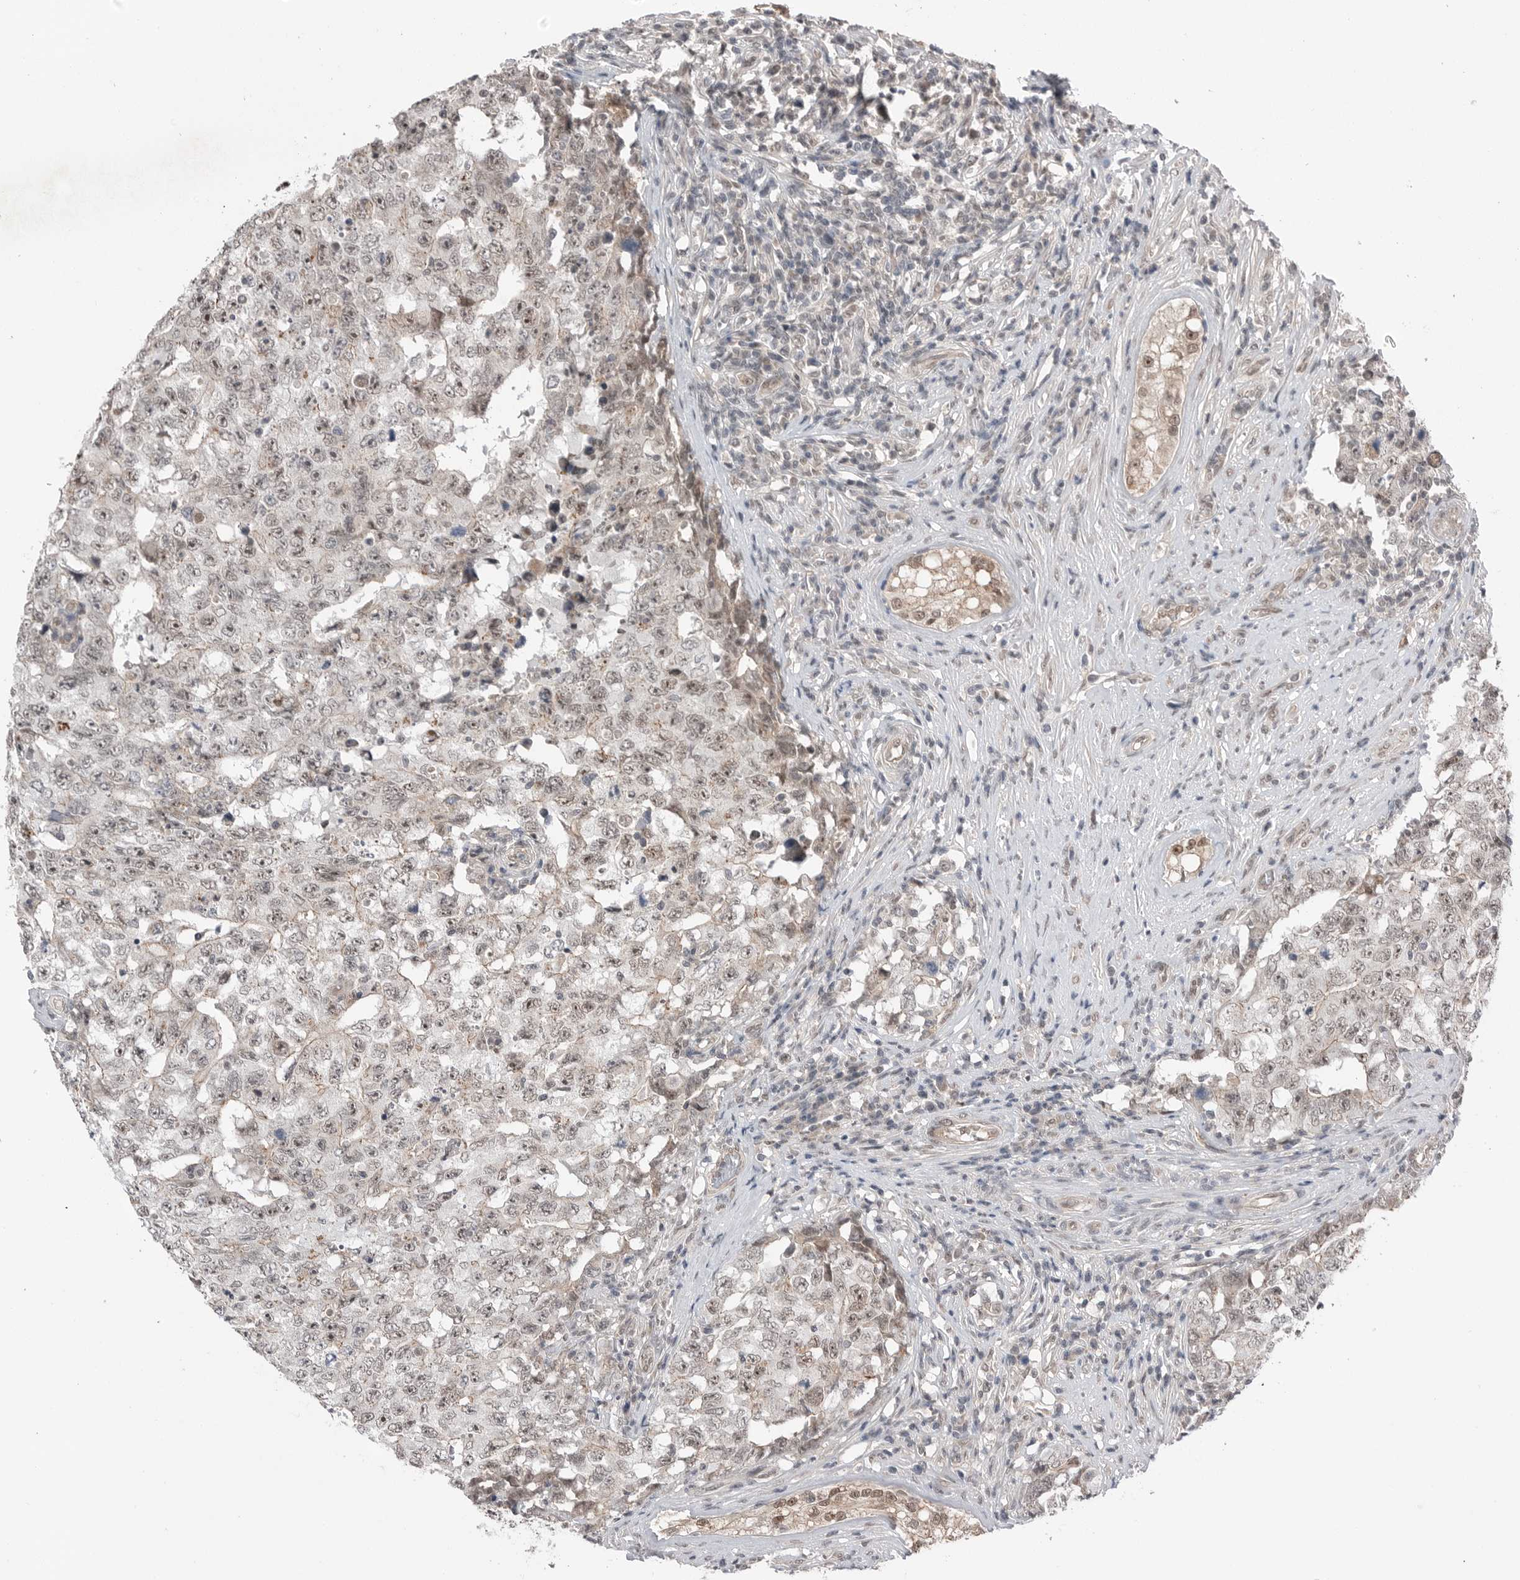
{"staining": {"intensity": "weak", "quantity": "25%-75%", "location": "nuclear"}, "tissue": "testis cancer", "cell_type": "Tumor cells", "image_type": "cancer", "snomed": [{"axis": "morphology", "description": "Carcinoma, Embryonal, NOS"}, {"axis": "topography", "description": "Testis"}], "caption": "A high-resolution photomicrograph shows immunohistochemistry (IHC) staining of testis embryonal carcinoma, which displays weak nuclear expression in approximately 25%-75% of tumor cells.", "gene": "NTAQ1", "patient": {"sex": "male", "age": 26}}